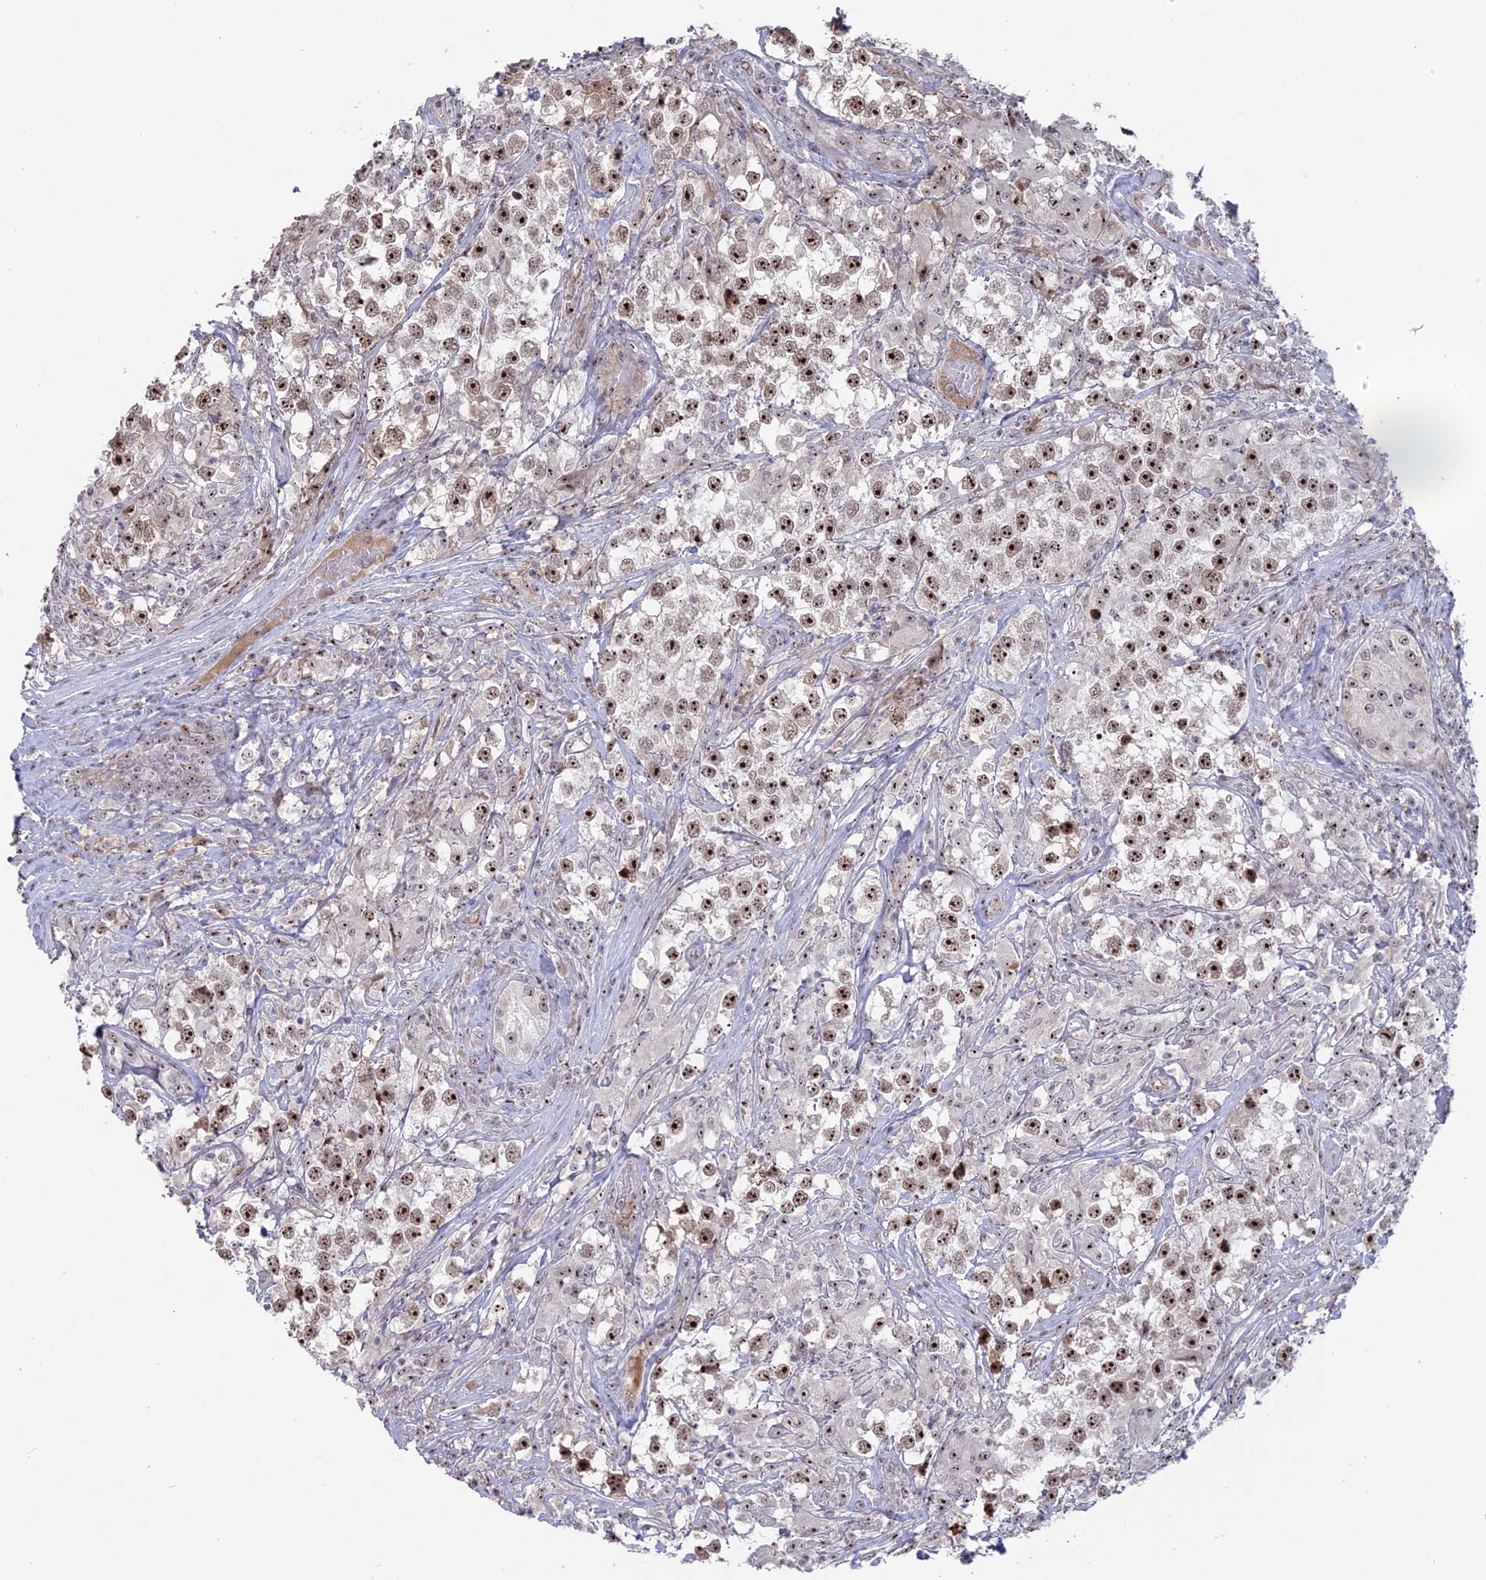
{"staining": {"intensity": "strong", "quantity": ">75%", "location": "nuclear"}, "tissue": "testis cancer", "cell_type": "Tumor cells", "image_type": "cancer", "snomed": [{"axis": "morphology", "description": "Seminoma, NOS"}, {"axis": "topography", "description": "Testis"}], "caption": "Protein staining displays strong nuclear staining in about >75% of tumor cells in testis cancer (seminoma).", "gene": "FAM131A", "patient": {"sex": "male", "age": 46}}